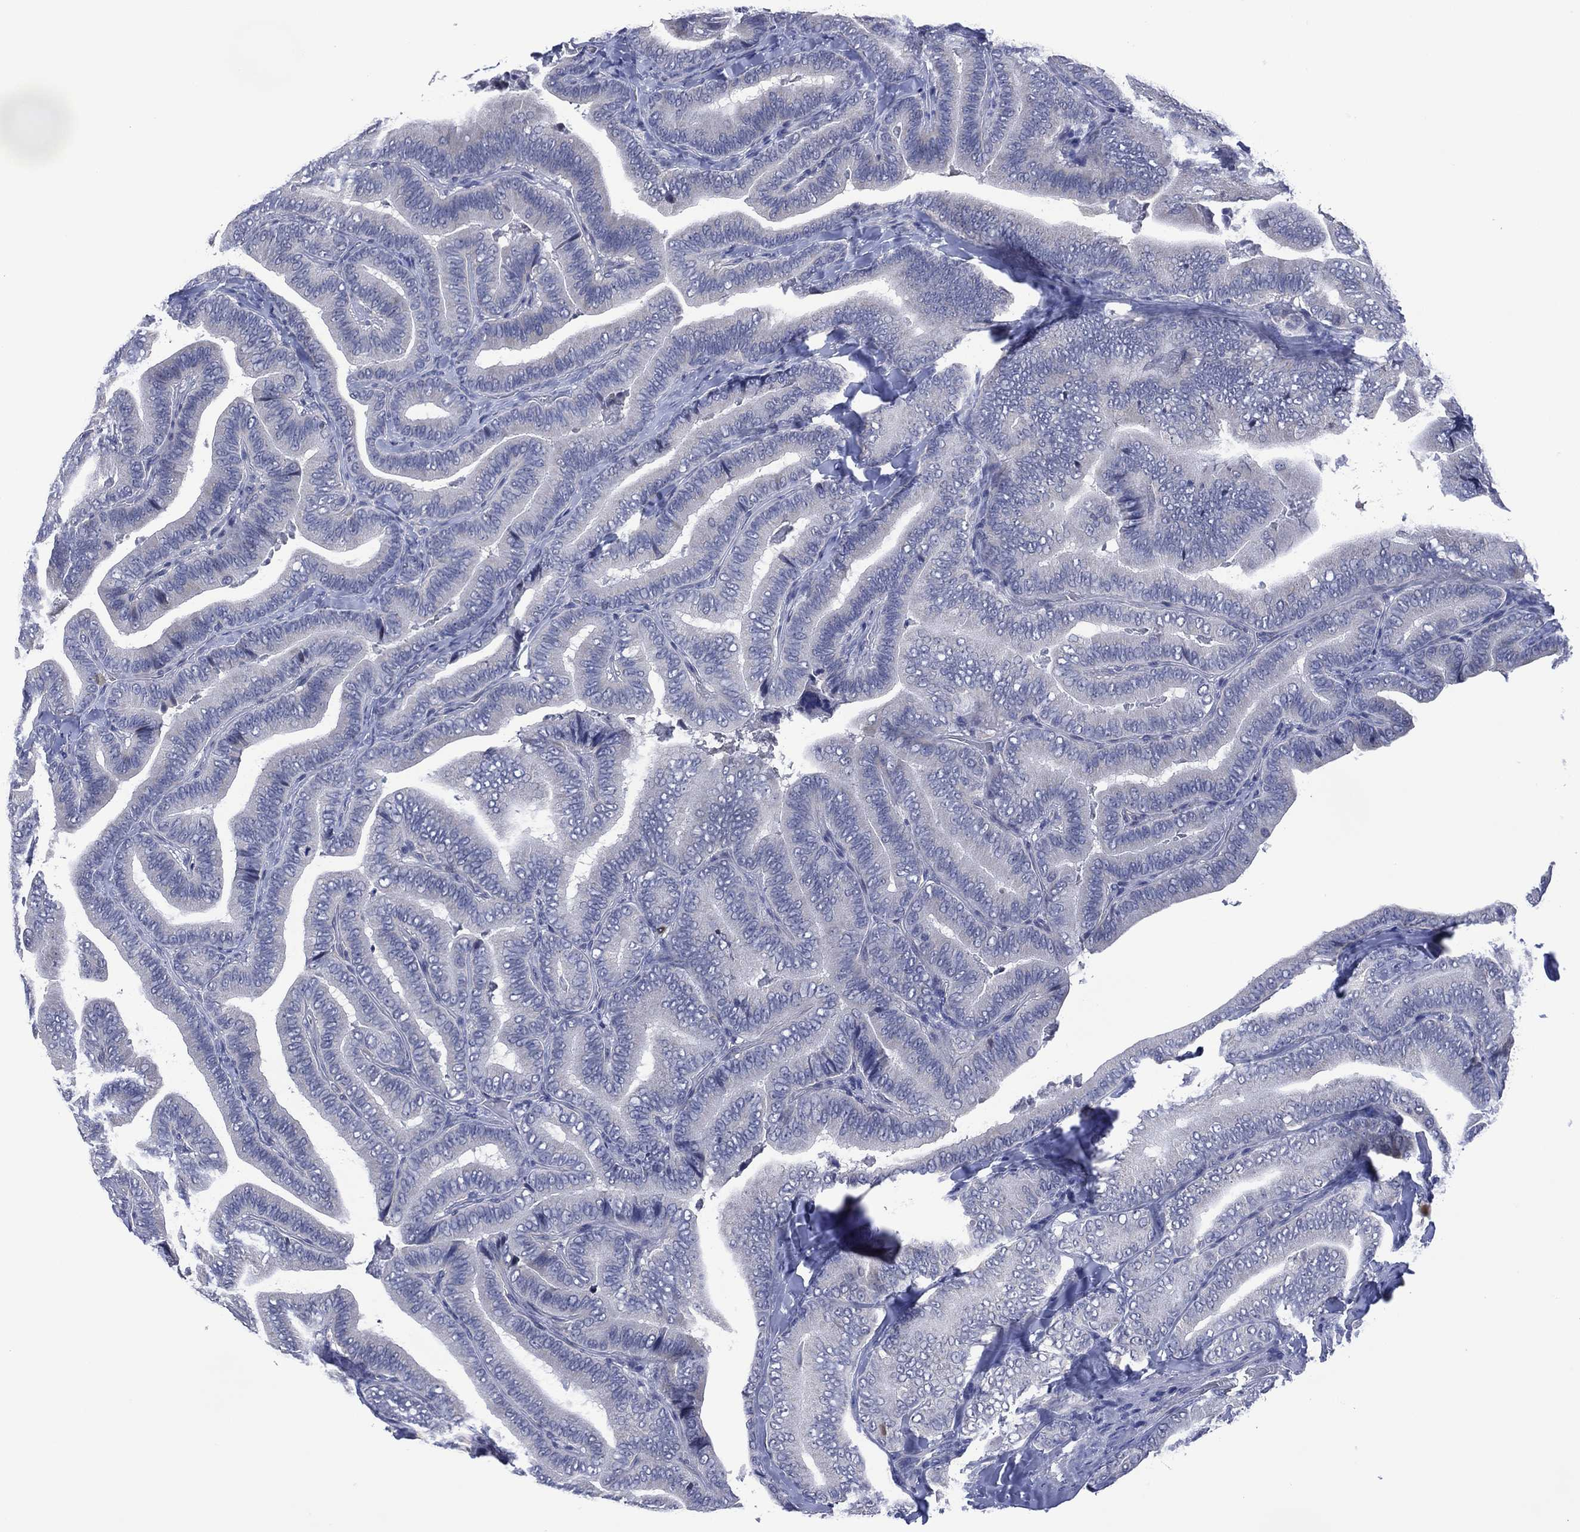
{"staining": {"intensity": "negative", "quantity": "none", "location": "none"}, "tissue": "thyroid cancer", "cell_type": "Tumor cells", "image_type": "cancer", "snomed": [{"axis": "morphology", "description": "Papillary adenocarcinoma, NOS"}, {"axis": "topography", "description": "Thyroid gland"}], "caption": "Immunohistochemistry image of neoplastic tissue: human papillary adenocarcinoma (thyroid) stained with DAB (3,3'-diaminobenzidine) exhibits no significant protein expression in tumor cells.", "gene": "USP26", "patient": {"sex": "male", "age": 61}}